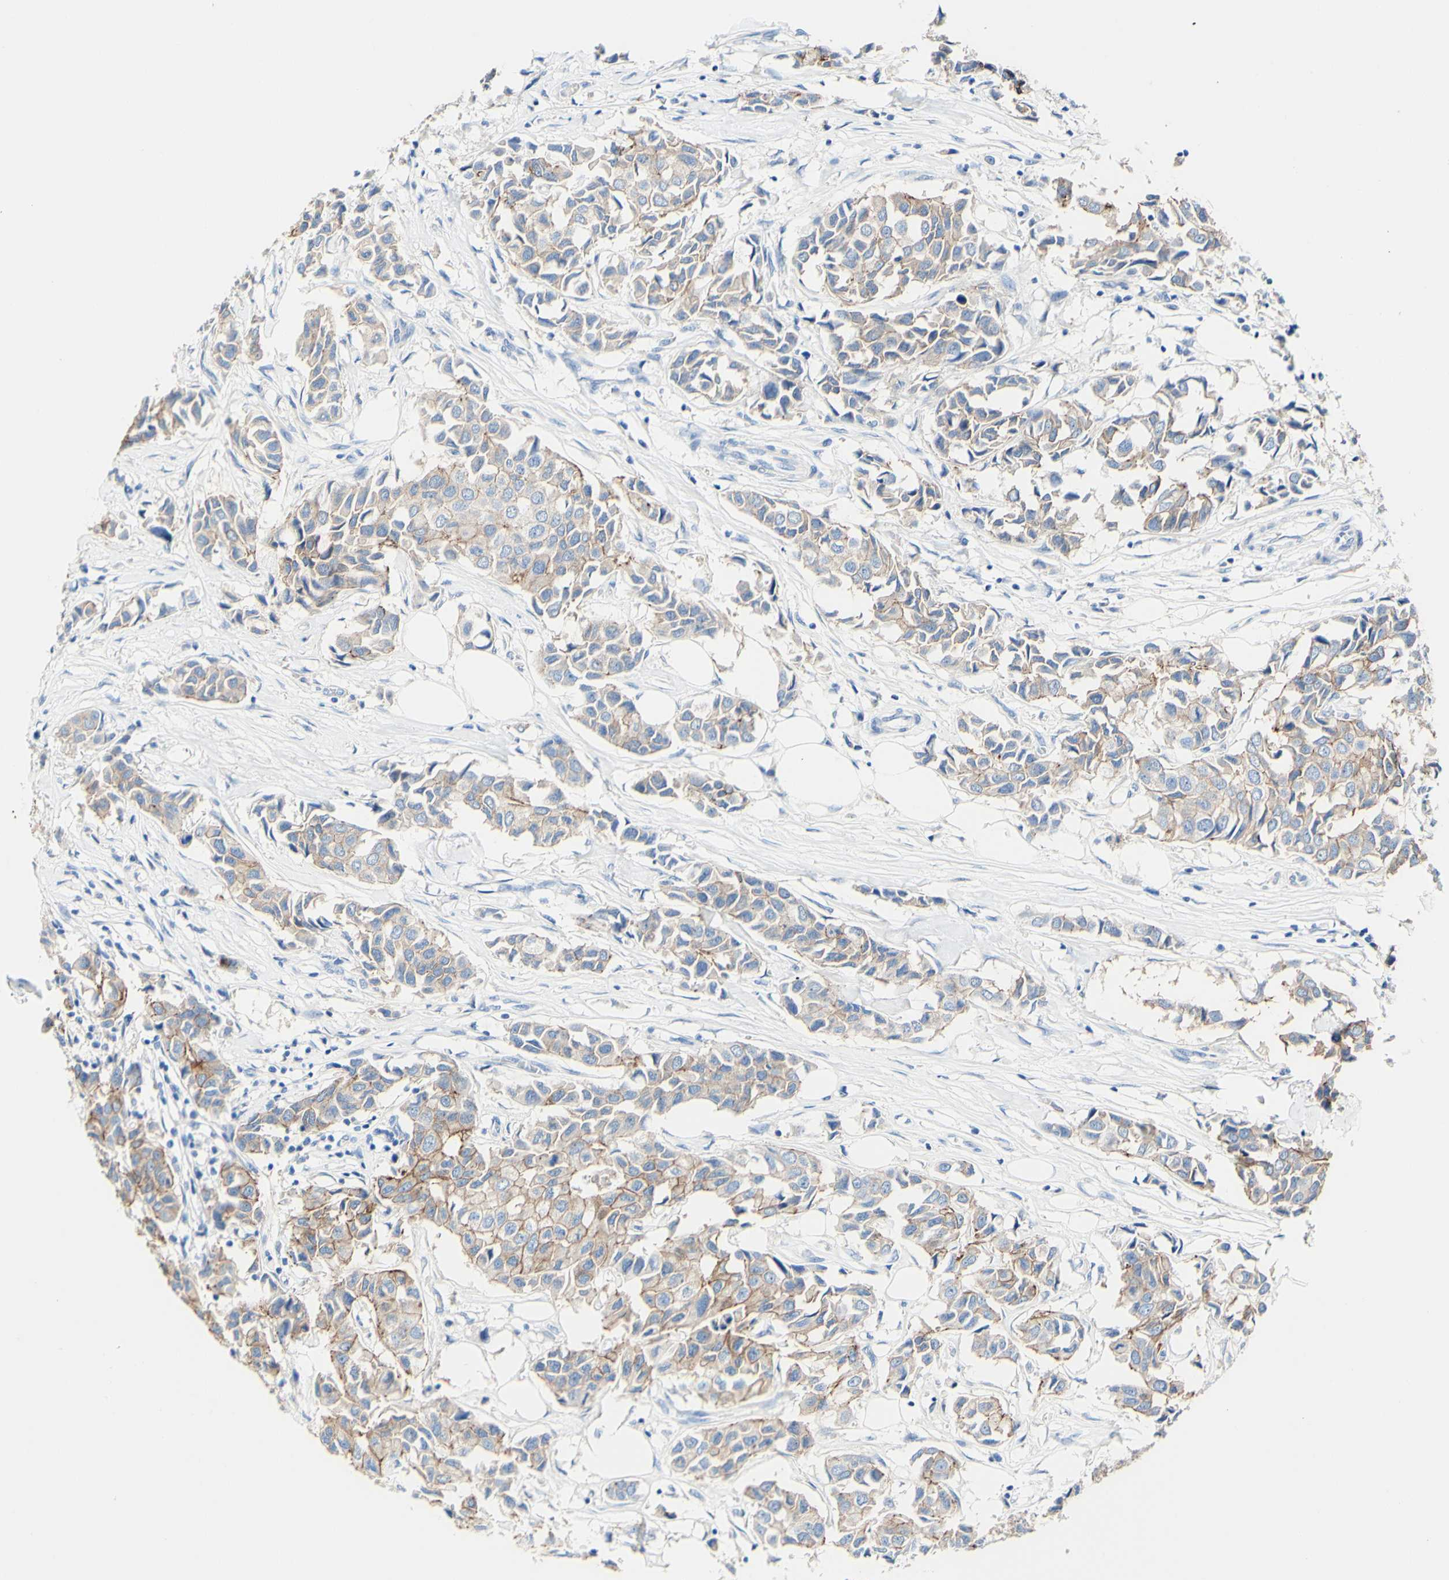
{"staining": {"intensity": "moderate", "quantity": ">75%", "location": "cytoplasmic/membranous"}, "tissue": "breast cancer", "cell_type": "Tumor cells", "image_type": "cancer", "snomed": [{"axis": "morphology", "description": "Duct carcinoma"}, {"axis": "topography", "description": "Breast"}], "caption": "Tumor cells reveal medium levels of moderate cytoplasmic/membranous positivity in approximately >75% of cells in infiltrating ductal carcinoma (breast).", "gene": "DSC2", "patient": {"sex": "female", "age": 80}}